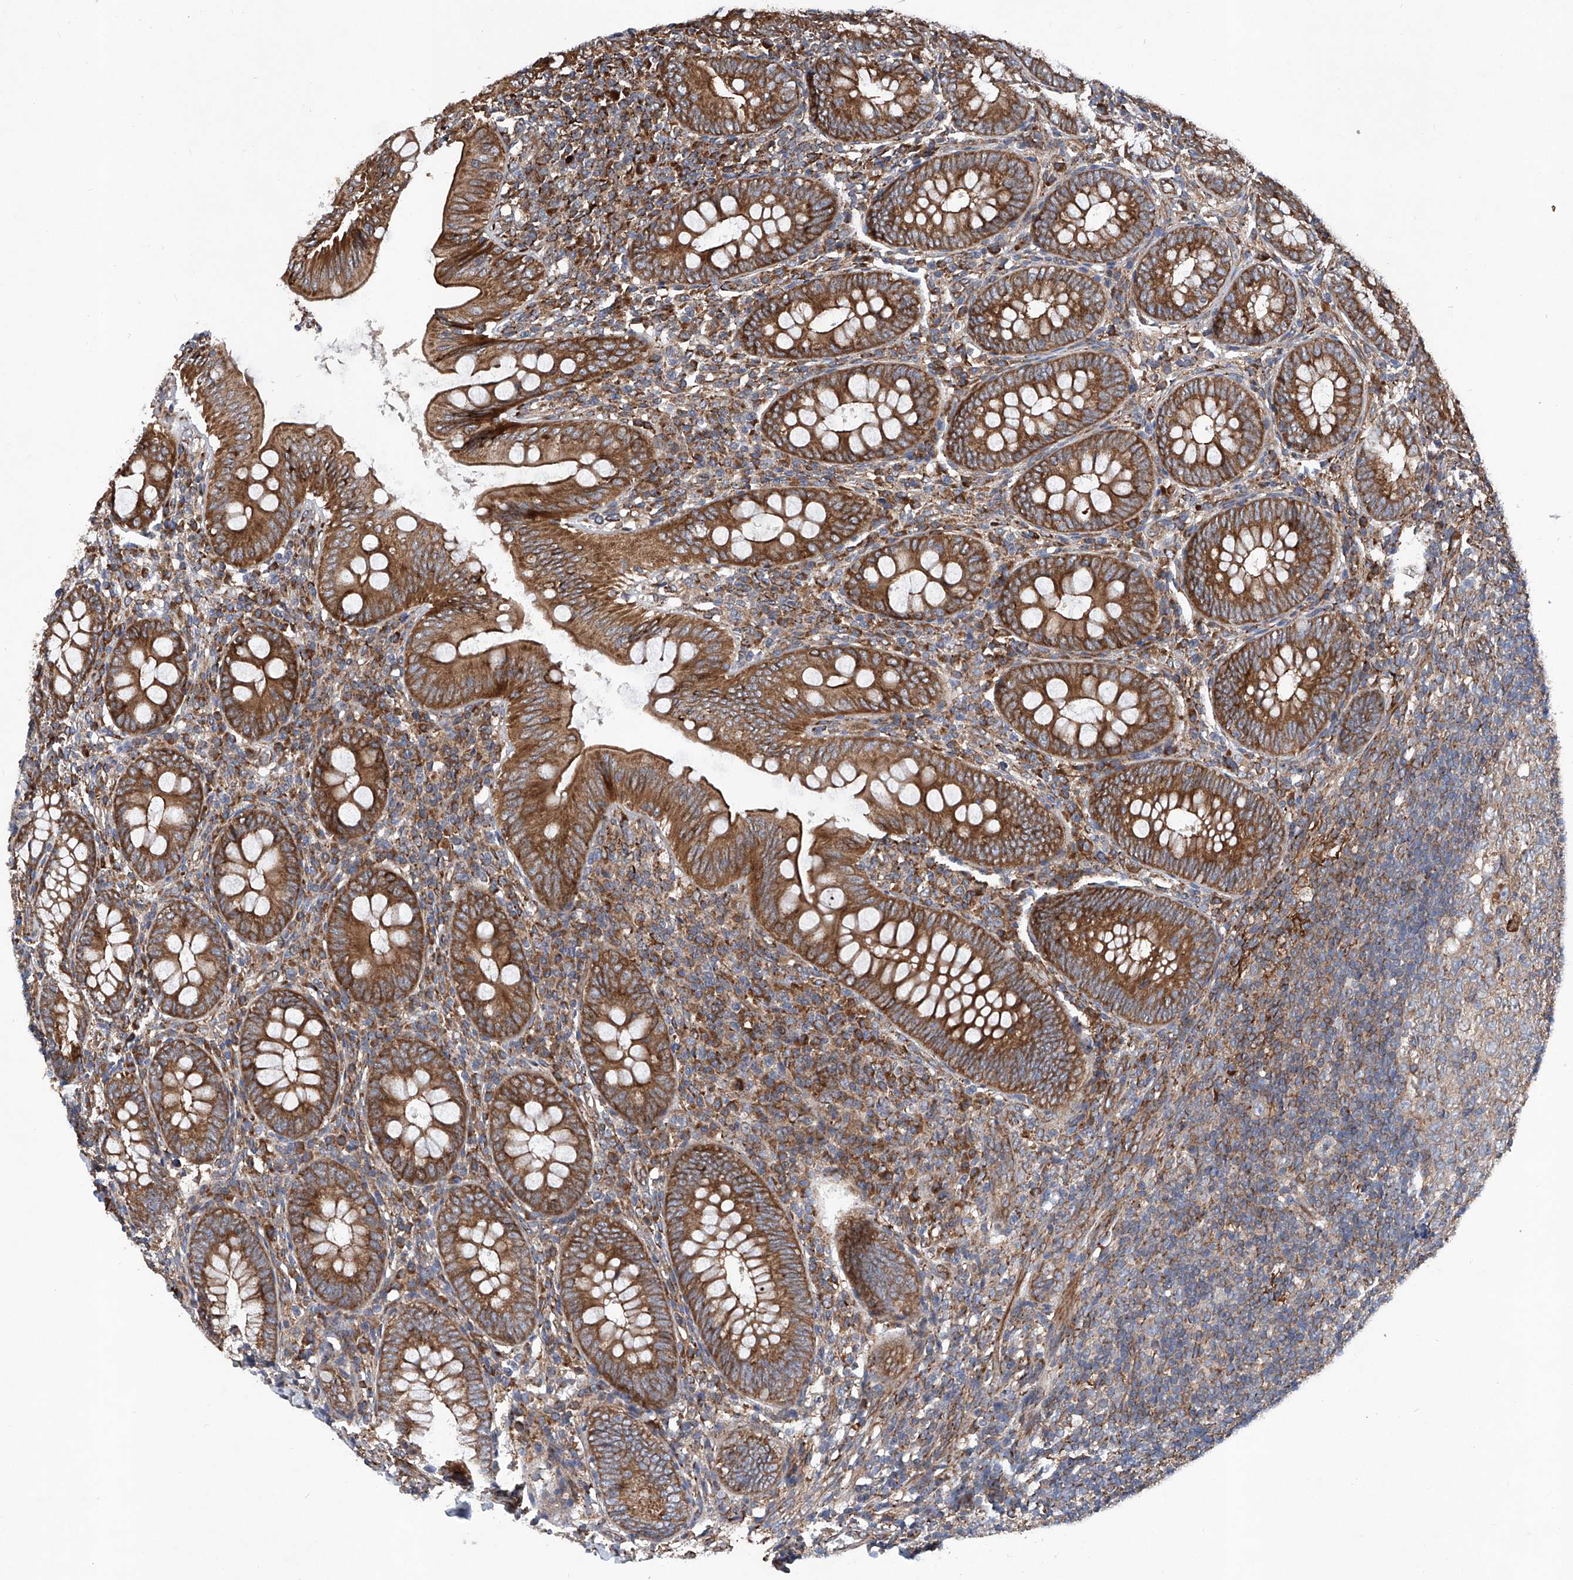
{"staining": {"intensity": "strong", "quantity": ">75%", "location": "cytoplasmic/membranous"}, "tissue": "appendix", "cell_type": "Glandular cells", "image_type": "normal", "snomed": [{"axis": "morphology", "description": "Normal tissue, NOS"}, {"axis": "topography", "description": "Appendix"}], "caption": "Immunohistochemical staining of benign human appendix shows >75% levels of strong cytoplasmic/membranous protein staining in about >75% of glandular cells. The staining was performed using DAB, with brown indicating positive protein expression. Nuclei are stained blue with hematoxylin.", "gene": "ASCC3", "patient": {"sex": "male", "age": 14}}